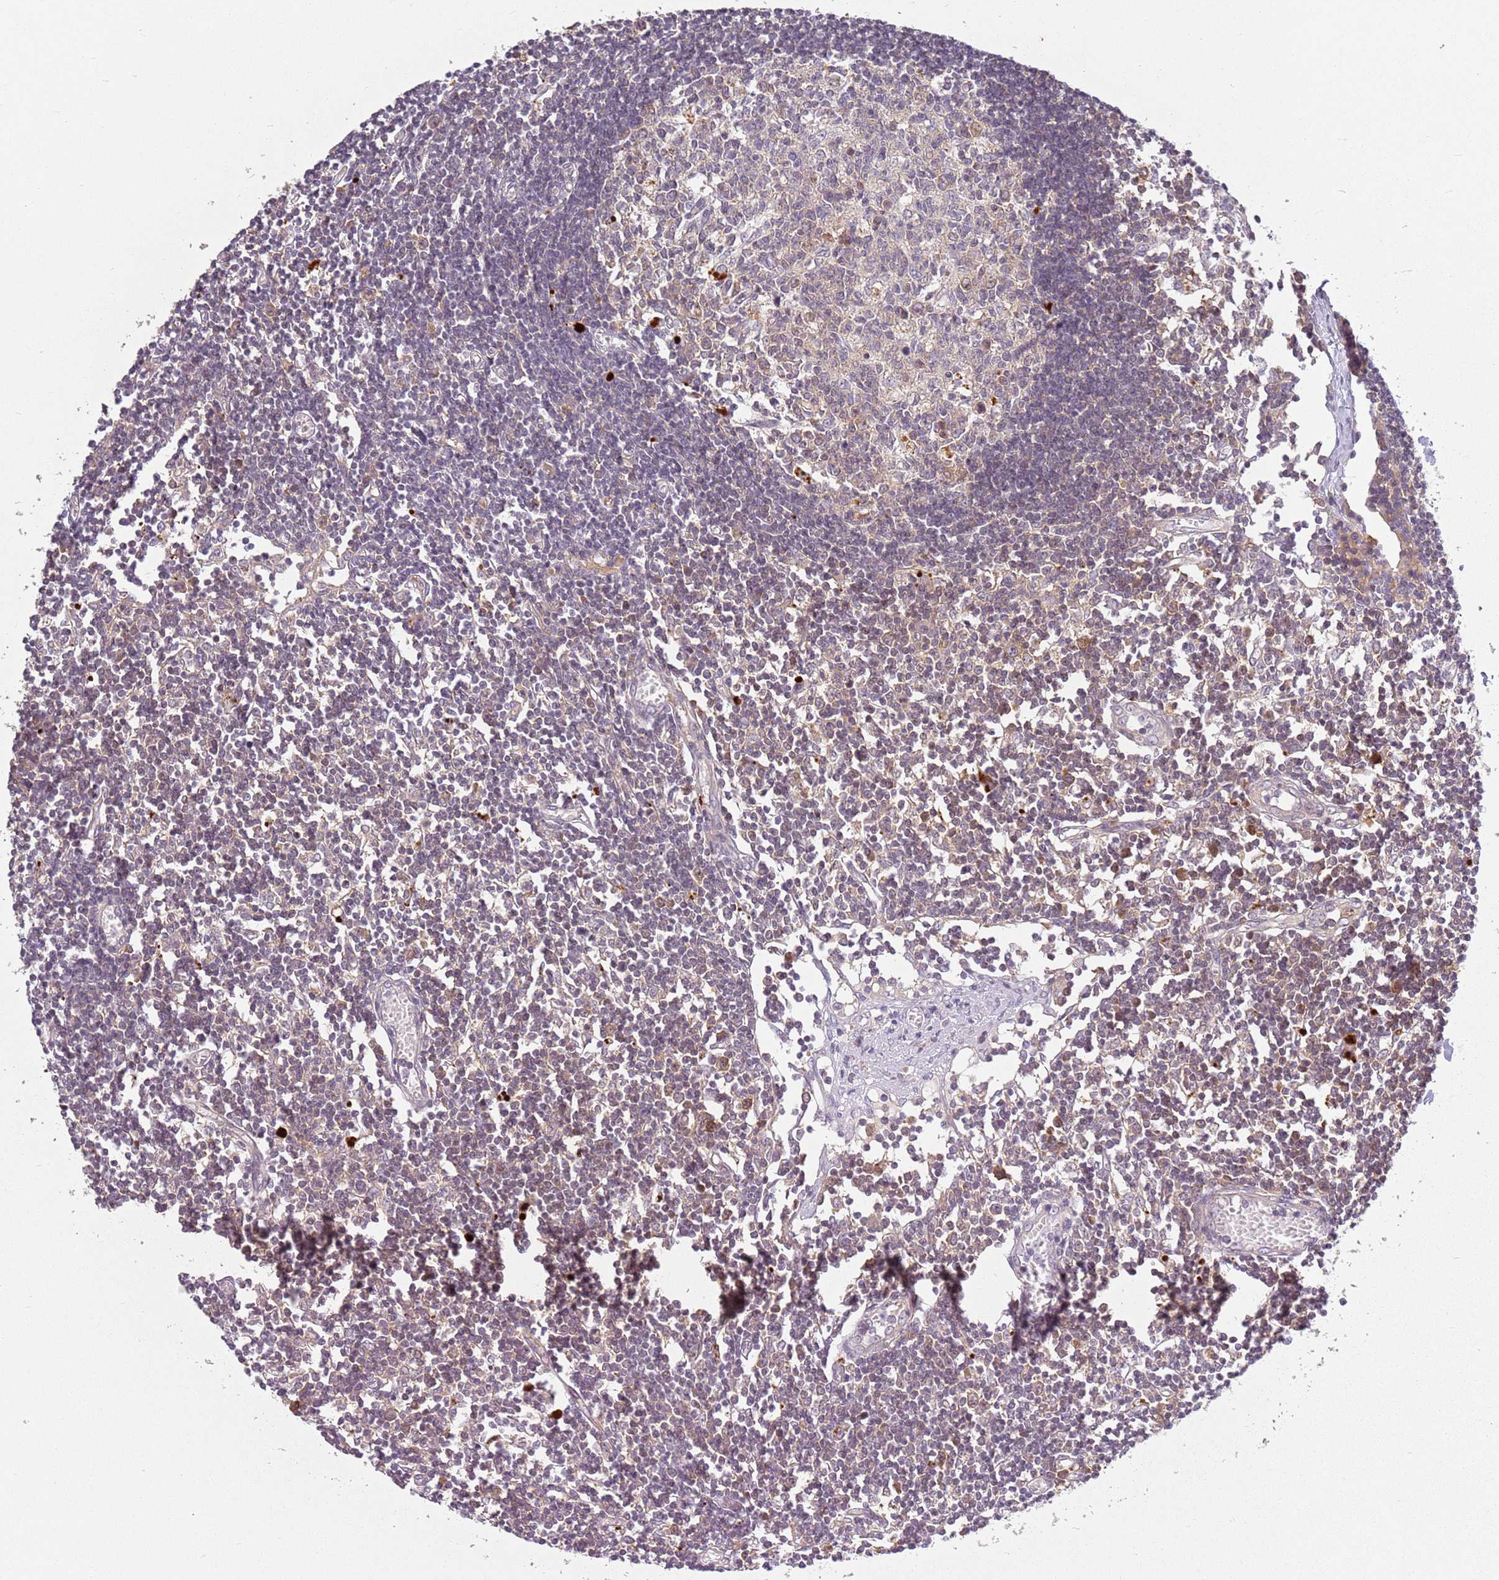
{"staining": {"intensity": "negative", "quantity": "none", "location": "none"}, "tissue": "lymph node", "cell_type": "Germinal center cells", "image_type": "normal", "snomed": [{"axis": "morphology", "description": "Normal tissue, NOS"}, {"axis": "topography", "description": "Lymph node"}], "caption": "A high-resolution image shows immunohistochemistry staining of benign lymph node, which exhibits no significant staining in germinal center cells. Nuclei are stained in blue.", "gene": "RPS28", "patient": {"sex": "female", "age": 11}}